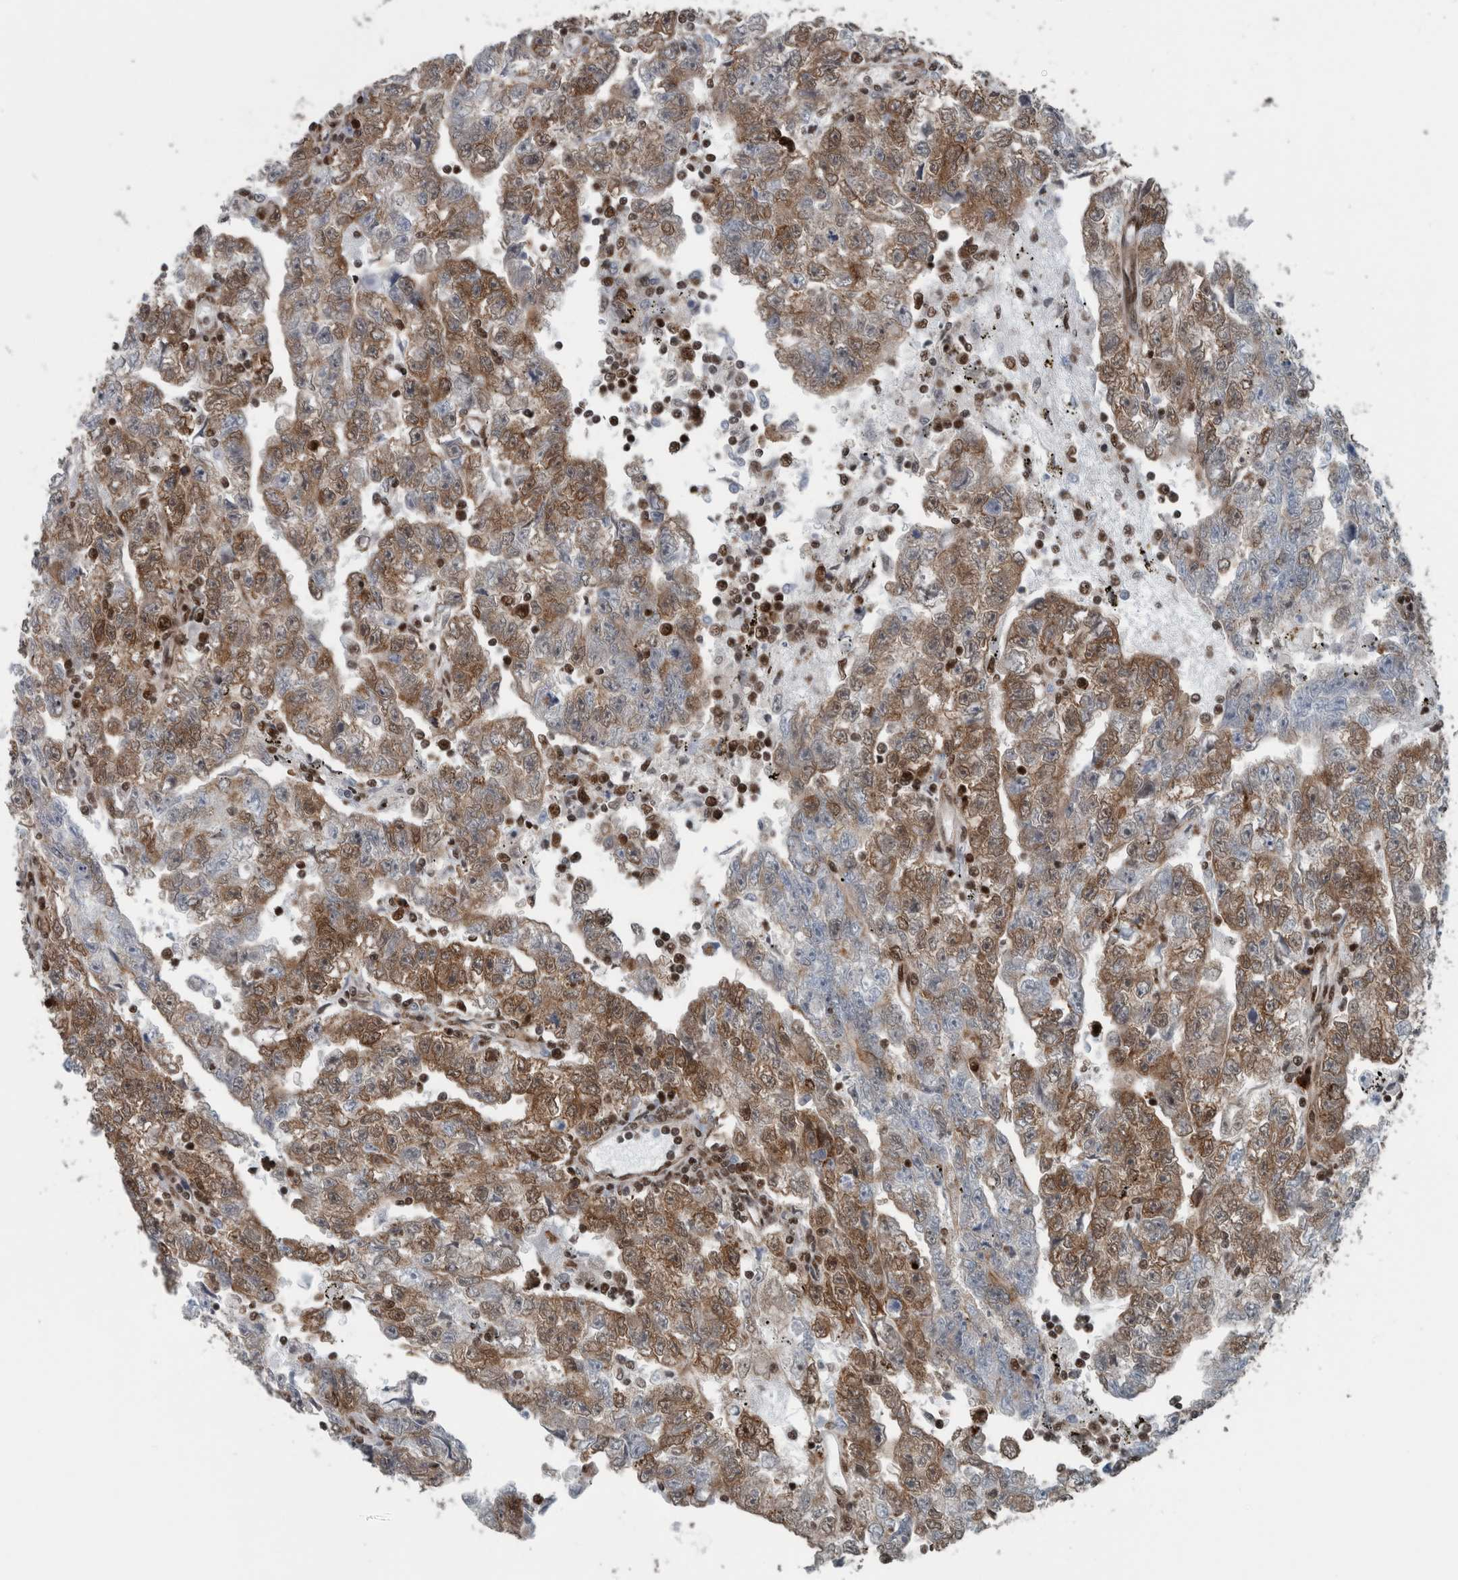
{"staining": {"intensity": "moderate", "quantity": ">75%", "location": "cytoplasmic/membranous"}, "tissue": "testis cancer", "cell_type": "Tumor cells", "image_type": "cancer", "snomed": [{"axis": "morphology", "description": "Carcinoma, Embryonal, NOS"}, {"axis": "topography", "description": "Testis"}], "caption": "Testis cancer (embryonal carcinoma) stained with DAB (3,3'-diaminobenzidine) IHC displays medium levels of moderate cytoplasmic/membranous staining in approximately >75% of tumor cells. (IHC, brightfield microscopy, high magnification).", "gene": "DNMT3A", "patient": {"sex": "male", "age": 25}}